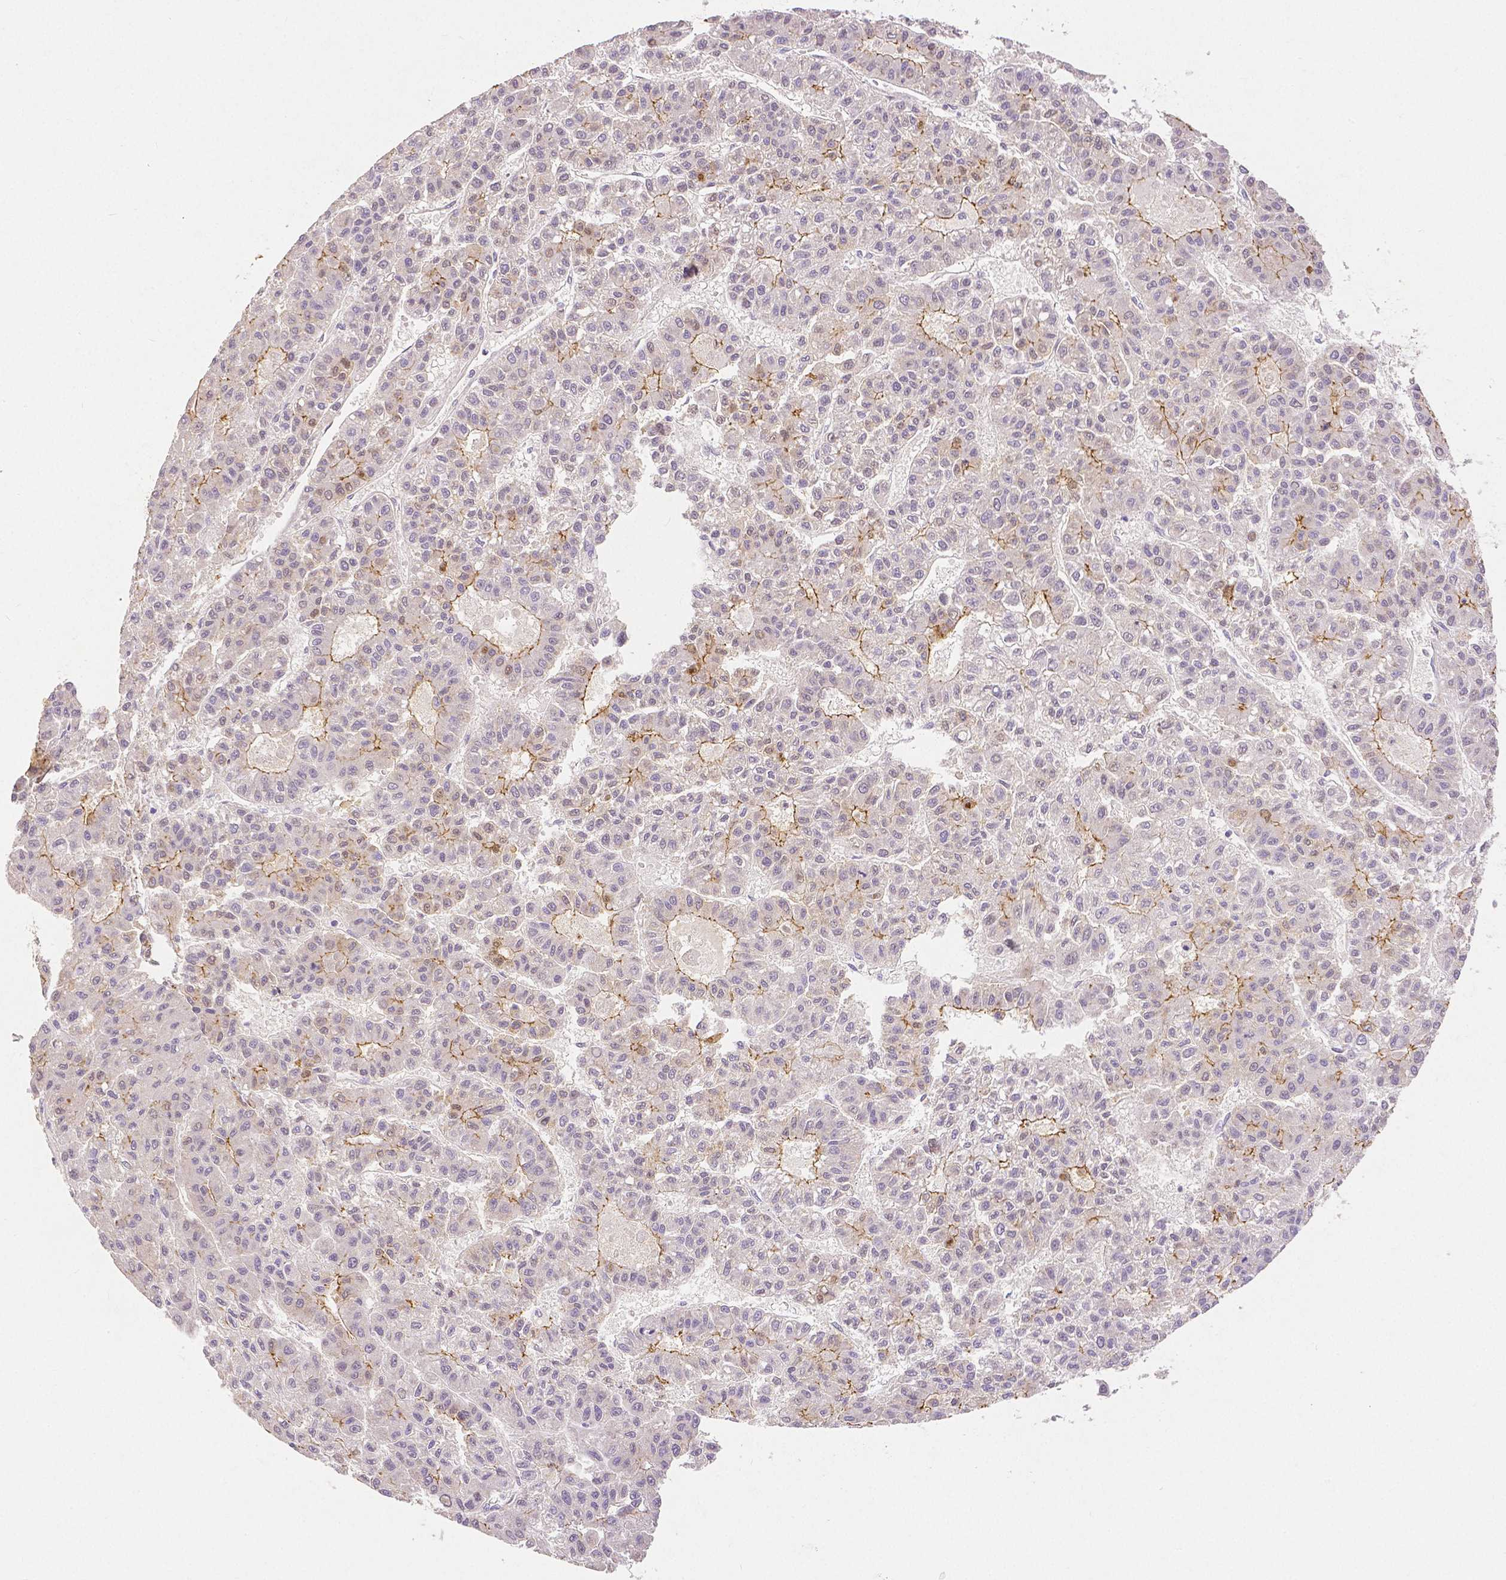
{"staining": {"intensity": "moderate", "quantity": "<25%", "location": "cytoplasmic/membranous"}, "tissue": "liver cancer", "cell_type": "Tumor cells", "image_type": "cancer", "snomed": [{"axis": "morphology", "description": "Carcinoma, Hepatocellular, NOS"}, {"axis": "topography", "description": "Liver"}], "caption": "Liver hepatocellular carcinoma stained for a protein reveals moderate cytoplasmic/membranous positivity in tumor cells.", "gene": "OCLN", "patient": {"sex": "male", "age": 70}}